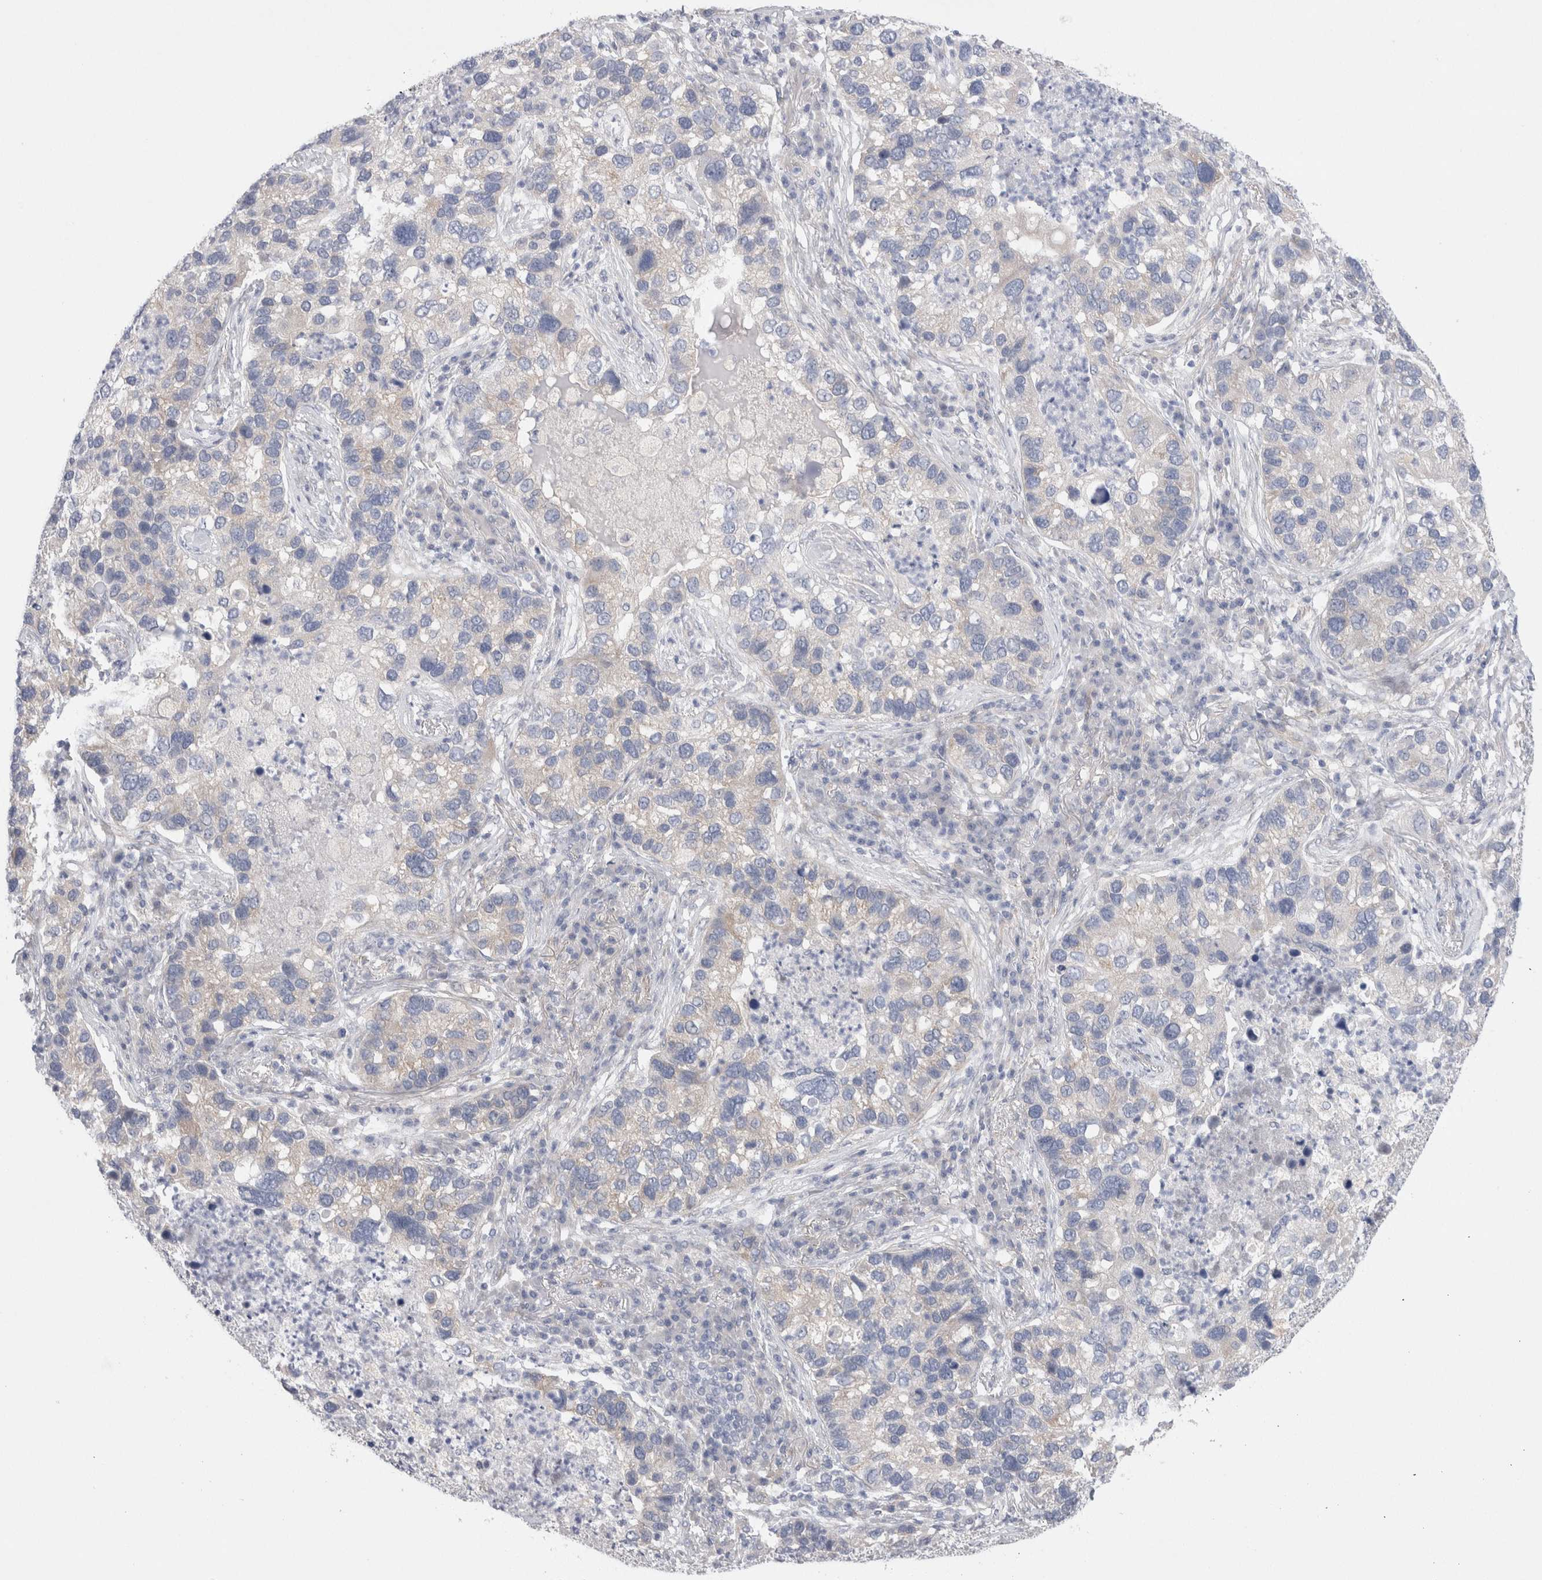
{"staining": {"intensity": "negative", "quantity": "none", "location": "none"}, "tissue": "lung cancer", "cell_type": "Tumor cells", "image_type": "cancer", "snomed": [{"axis": "morphology", "description": "Normal tissue, NOS"}, {"axis": "morphology", "description": "Adenocarcinoma, NOS"}, {"axis": "topography", "description": "Bronchus"}, {"axis": "topography", "description": "Lung"}], "caption": "Histopathology image shows no significant protein staining in tumor cells of adenocarcinoma (lung).", "gene": "WIPF2", "patient": {"sex": "male", "age": 54}}